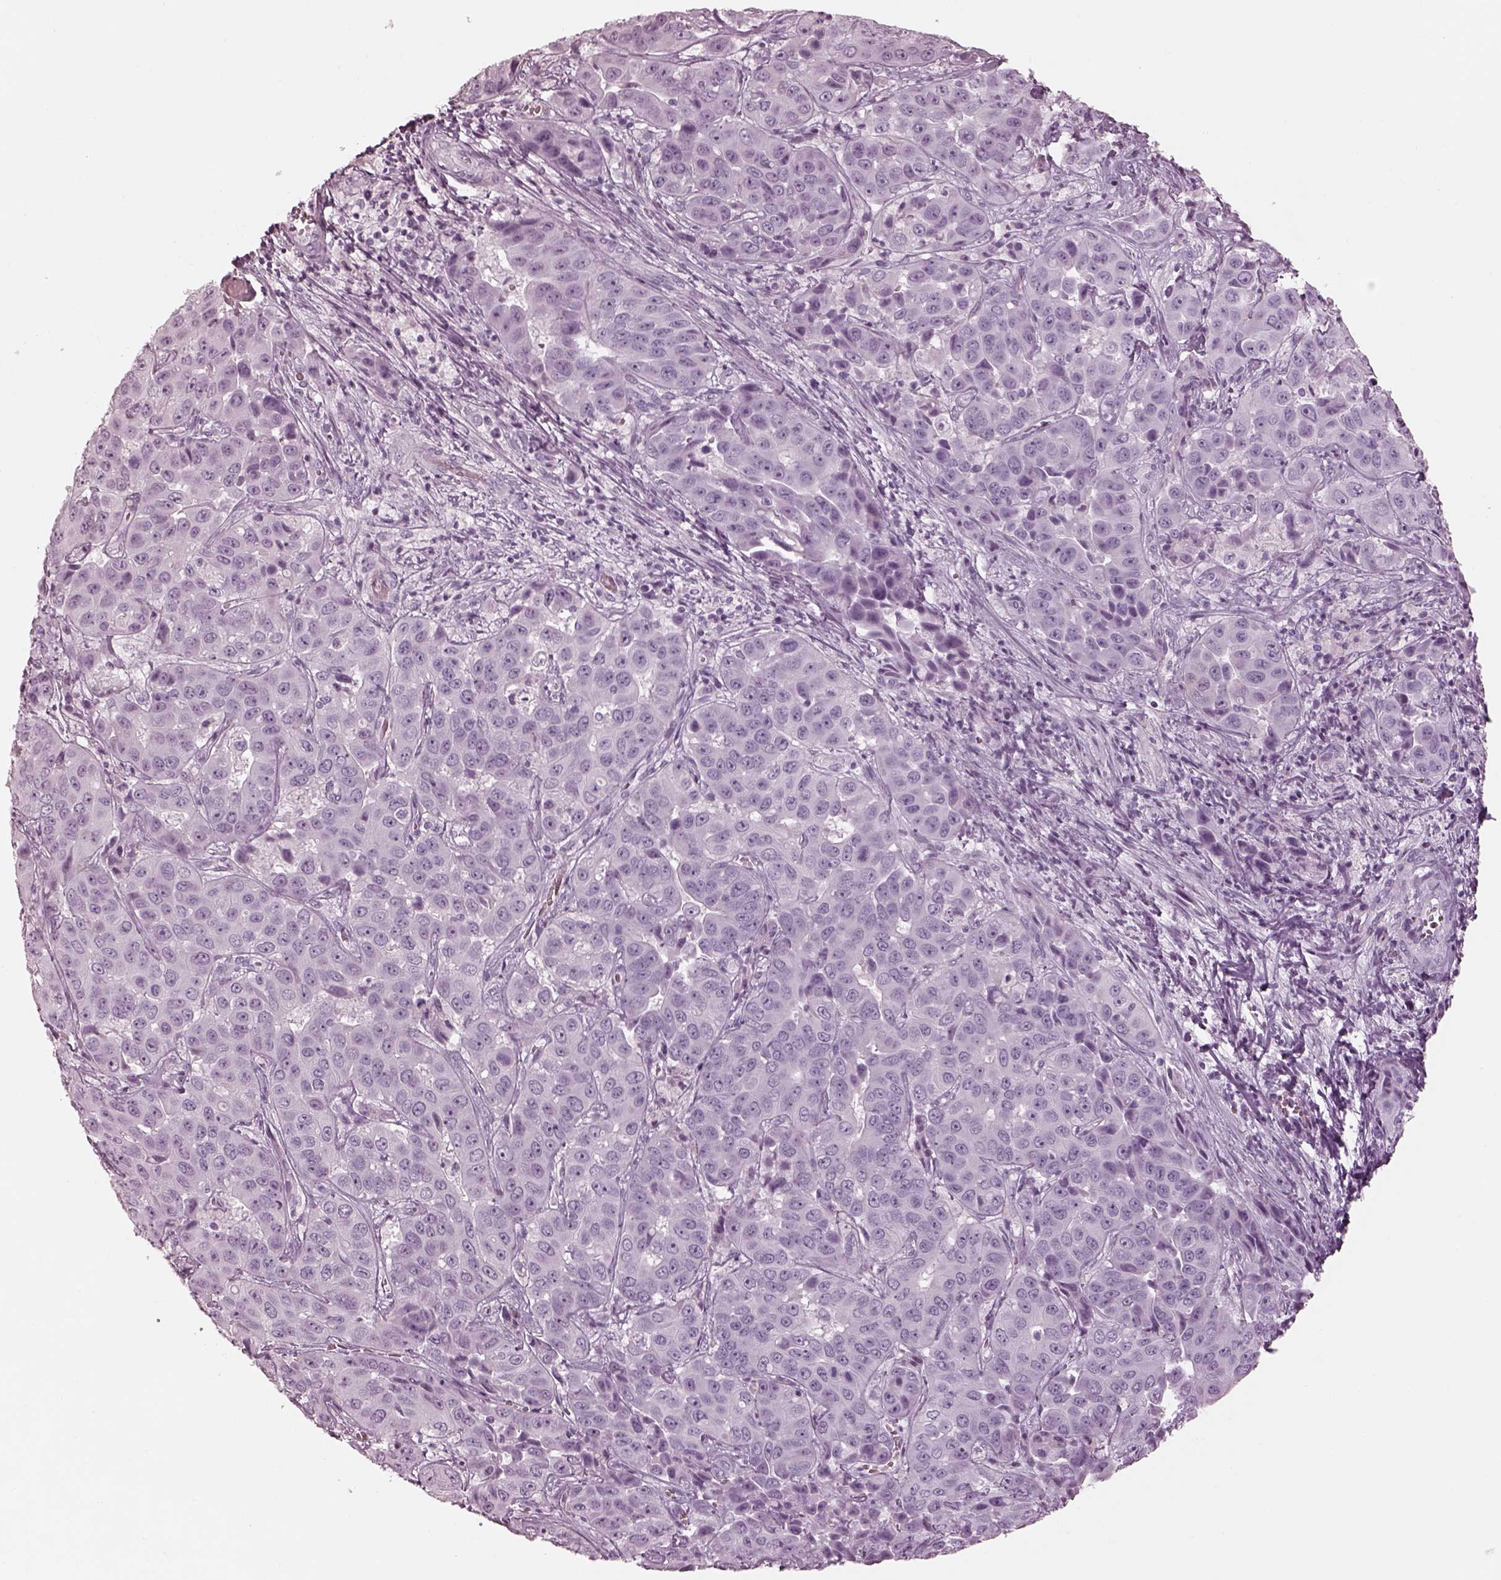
{"staining": {"intensity": "negative", "quantity": "none", "location": "none"}, "tissue": "liver cancer", "cell_type": "Tumor cells", "image_type": "cancer", "snomed": [{"axis": "morphology", "description": "Cholangiocarcinoma"}, {"axis": "topography", "description": "Liver"}], "caption": "The micrograph reveals no significant positivity in tumor cells of liver cancer.", "gene": "OPN4", "patient": {"sex": "female", "age": 52}}